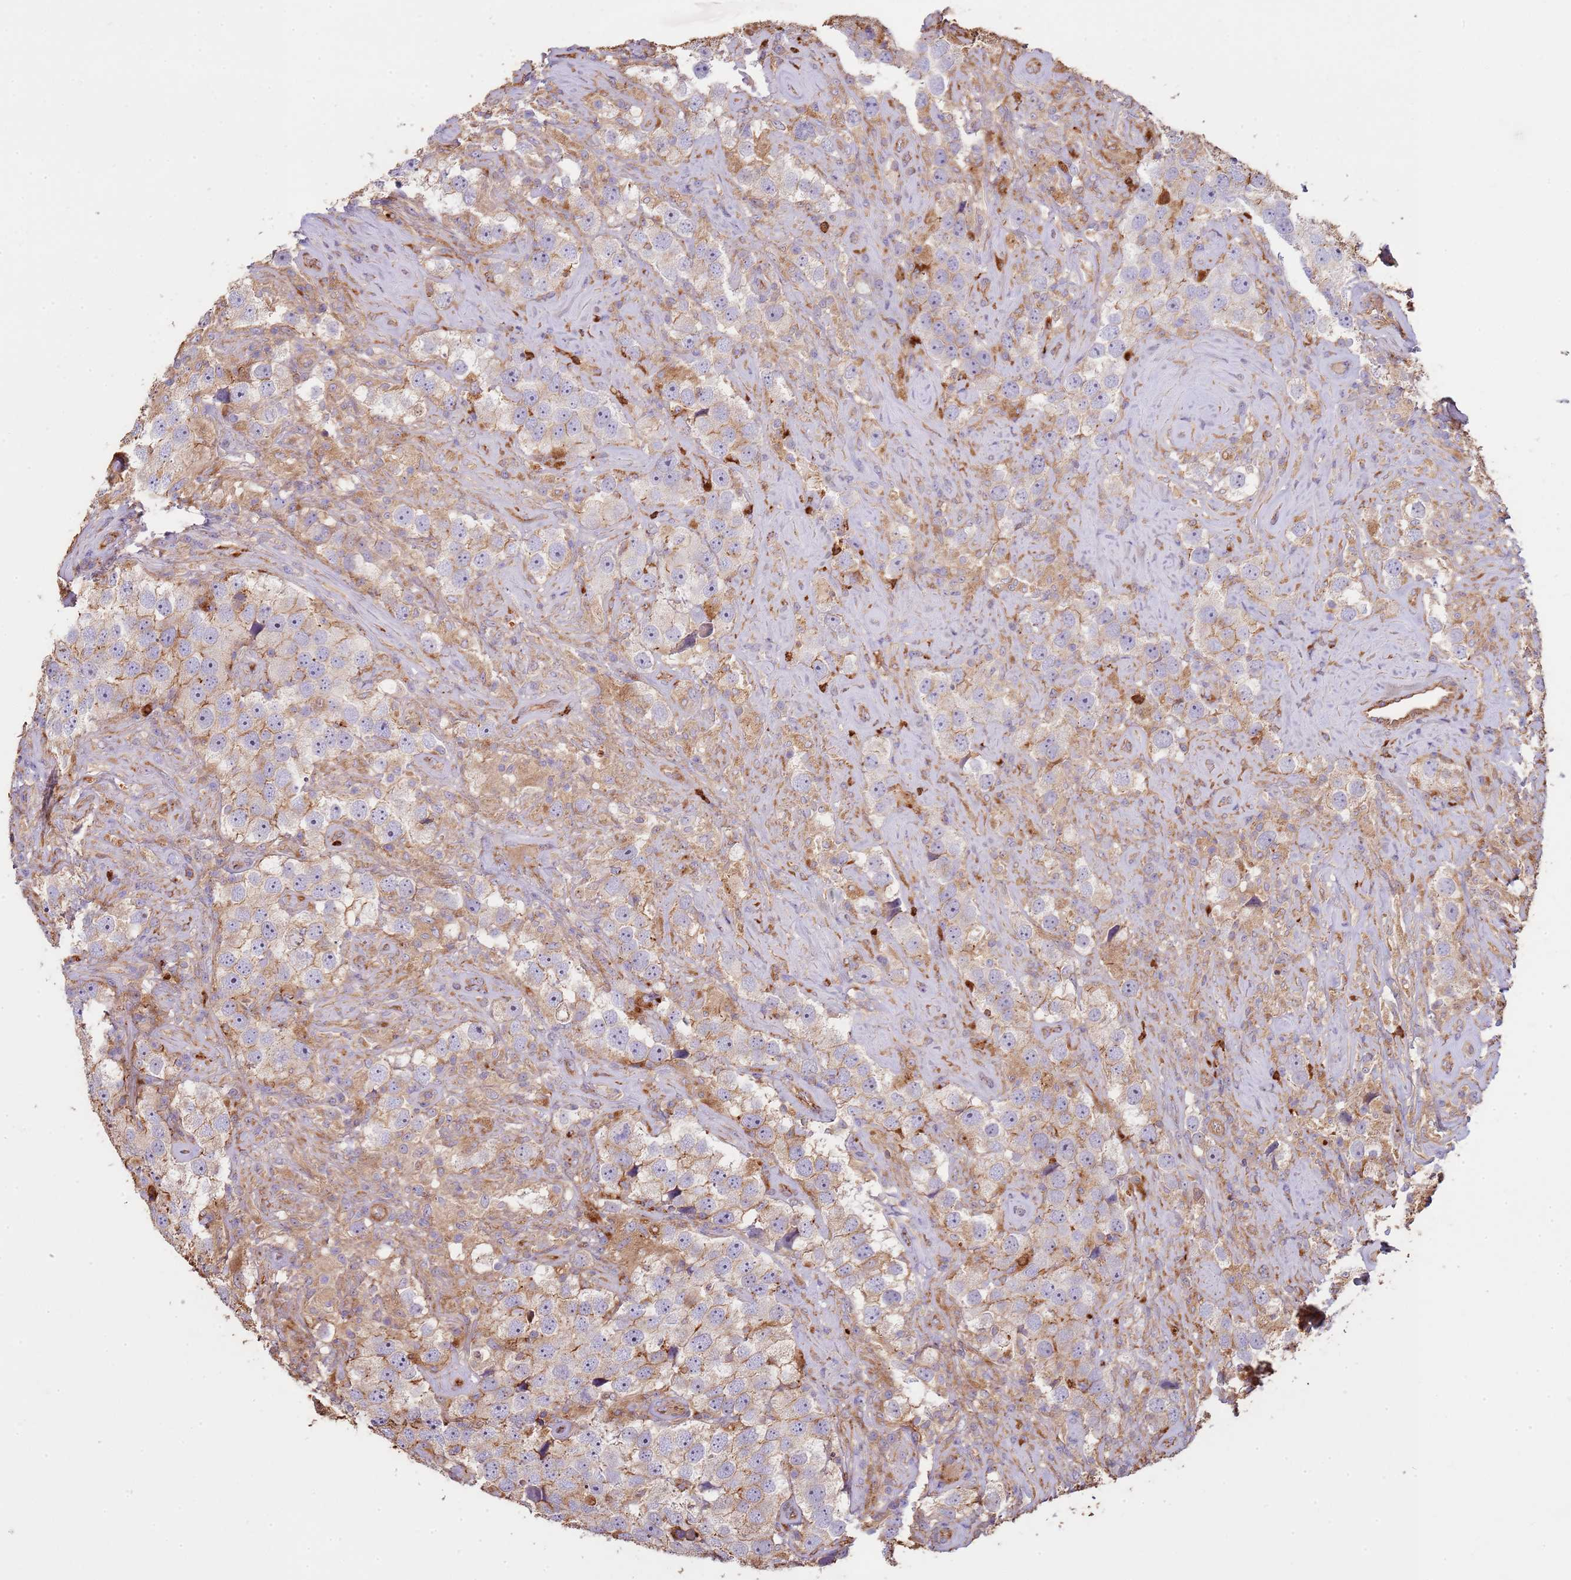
{"staining": {"intensity": "weak", "quantity": "25%-75%", "location": "cytoplasmic/membranous"}, "tissue": "testis cancer", "cell_type": "Tumor cells", "image_type": "cancer", "snomed": [{"axis": "morphology", "description": "Seminoma, NOS"}, {"axis": "topography", "description": "Testis"}], "caption": "Tumor cells demonstrate low levels of weak cytoplasmic/membranous expression in about 25%-75% of cells in human testis cancer (seminoma).", "gene": "NDUFAF4", "patient": {"sex": "male", "age": 49}}